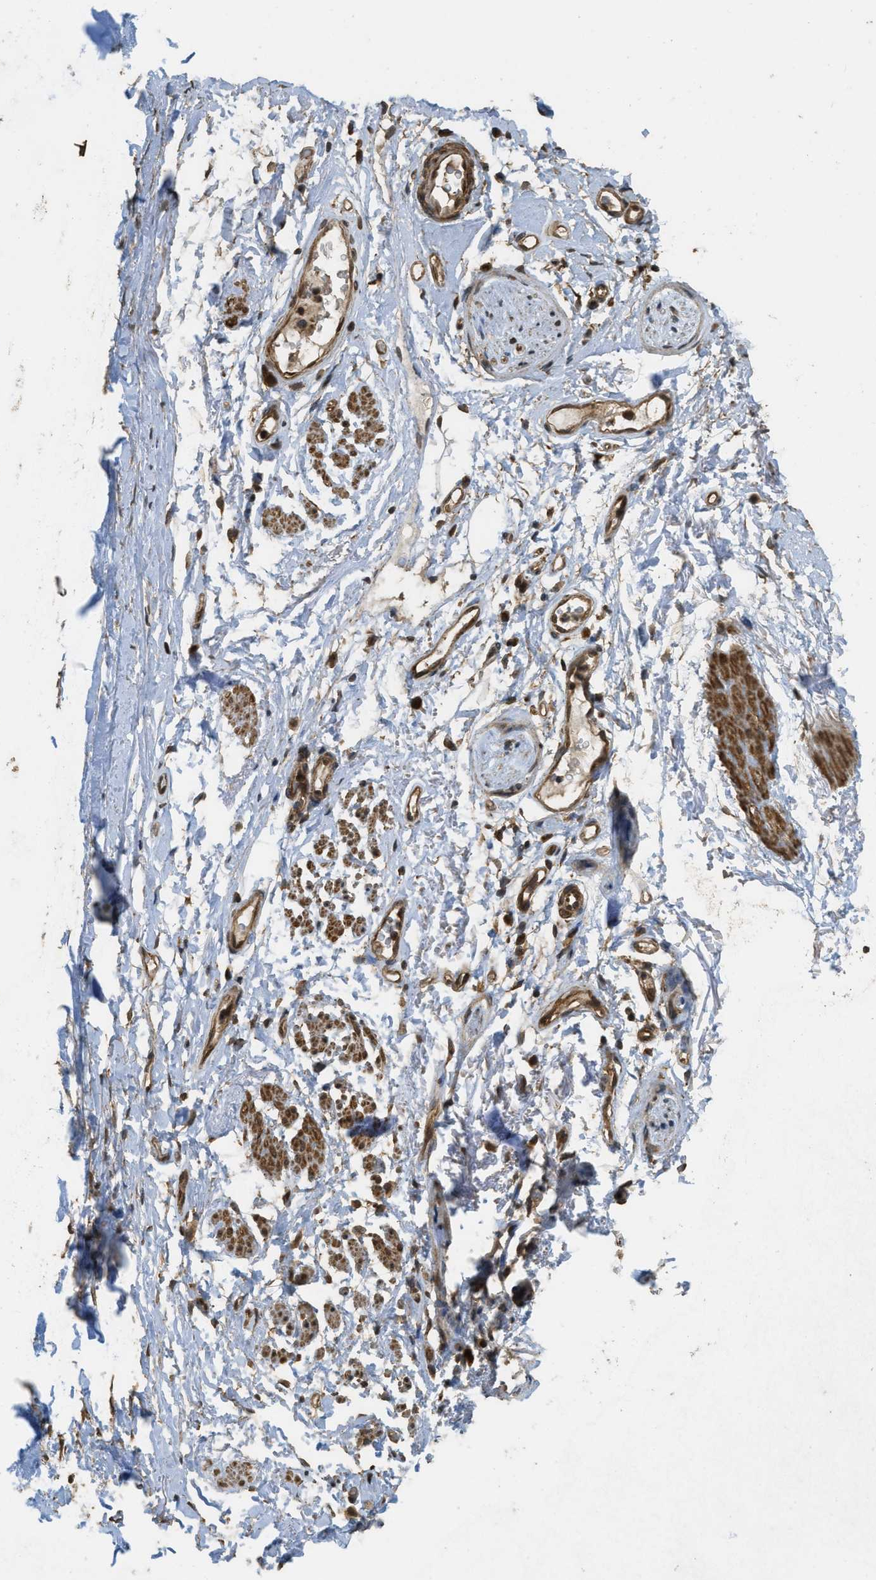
{"staining": {"intensity": "moderate", "quantity": "25%-75%", "location": "cytoplasmic/membranous,nuclear"}, "tissue": "adipose tissue", "cell_type": "Adipocytes", "image_type": "normal", "snomed": [{"axis": "morphology", "description": "Normal tissue, NOS"}, {"axis": "topography", "description": "Cartilage tissue"}, {"axis": "topography", "description": "Bronchus"}], "caption": "Unremarkable adipose tissue reveals moderate cytoplasmic/membranous,nuclear positivity in about 25%-75% of adipocytes, visualized by immunohistochemistry.", "gene": "CTPS1", "patient": {"sex": "female", "age": 73}}